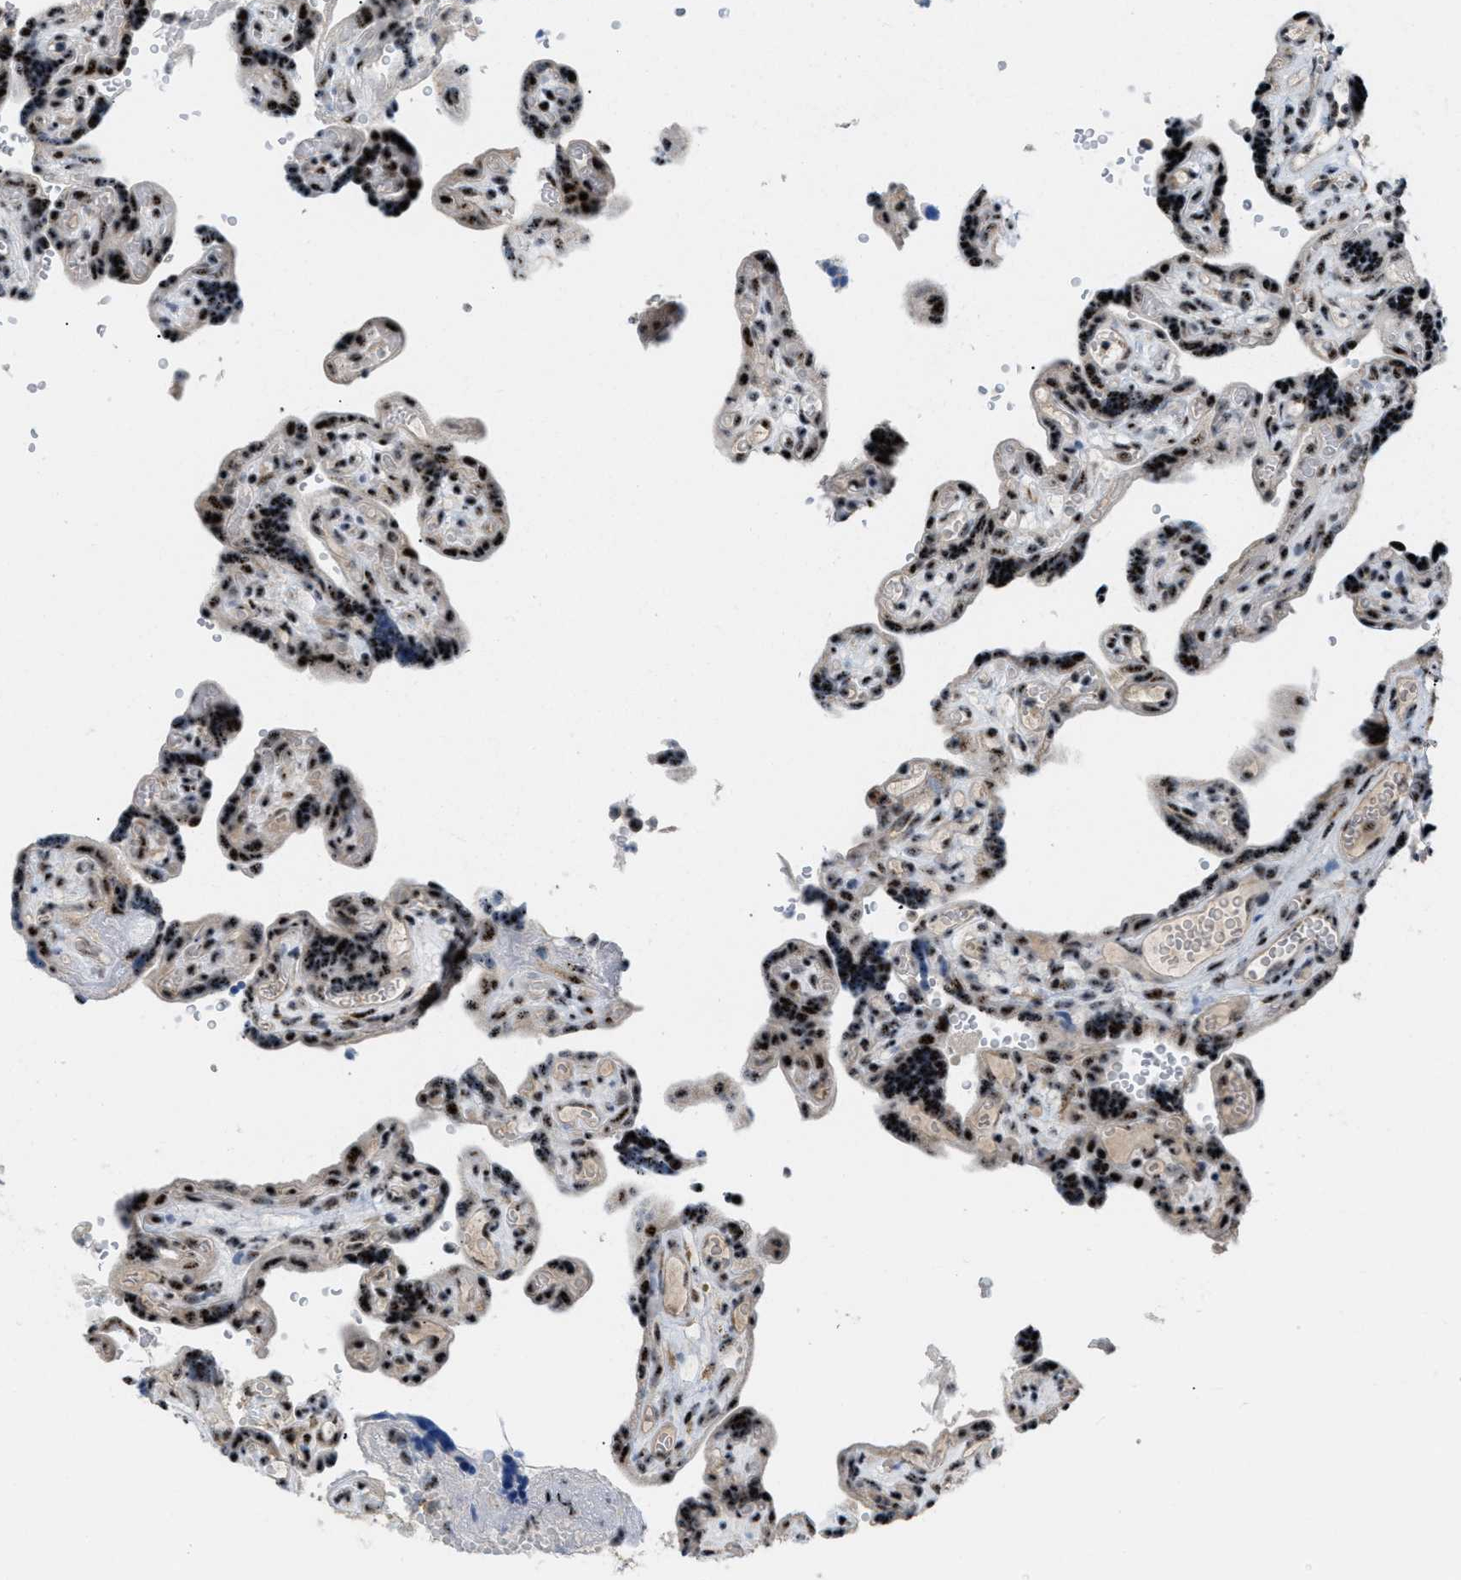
{"staining": {"intensity": "strong", "quantity": "25%-75%", "location": "cytoplasmic/membranous,nuclear"}, "tissue": "placenta", "cell_type": "Decidual cells", "image_type": "normal", "snomed": [{"axis": "morphology", "description": "Normal tissue, NOS"}, {"axis": "topography", "description": "Placenta"}], "caption": "IHC histopathology image of normal placenta: human placenta stained using immunohistochemistry (IHC) demonstrates high levels of strong protein expression localized specifically in the cytoplasmic/membranous,nuclear of decidual cells, appearing as a cytoplasmic/membranous,nuclear brown color.", "gene": "CDR2", "patient": {"sex": "female", "age": 30}}